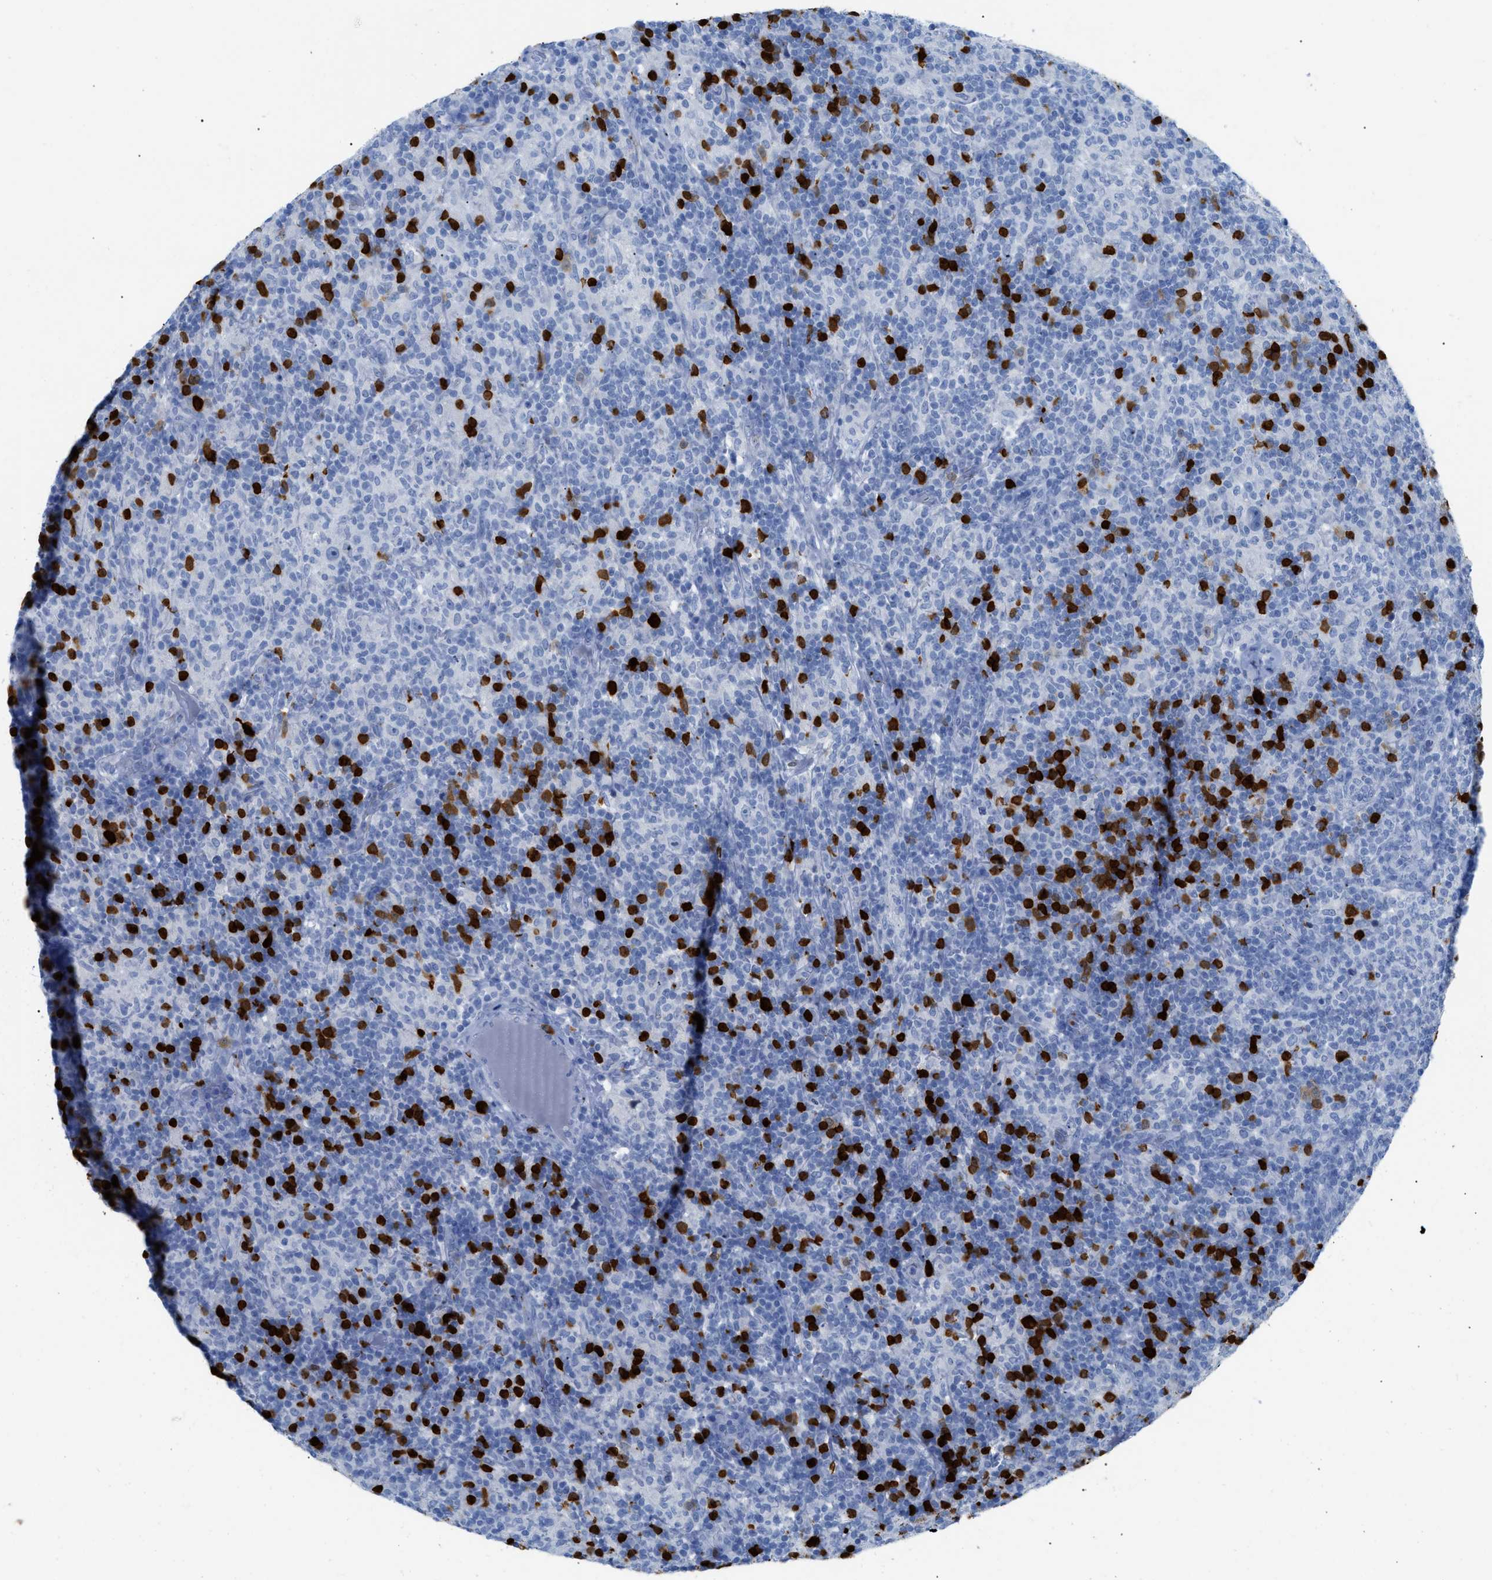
{"staining": {"intensity": "negative", "quantity": "none", "location": "none"}, "tissue": "lymphoma", "cell_type": "Tumor cells", "image_type": "cancer", "snomed": [{"axis": "morphology", "description": "Hodgkin's disease, NOS"}, {"axis": "topography", "description": "Lymph node"}], "caption": "Histopathology image shows no significant protein positivity in tumor cells of Hodgkin's disease.", "gene": "TCL1A", "patient": {"sex": "male", "age": 70}}